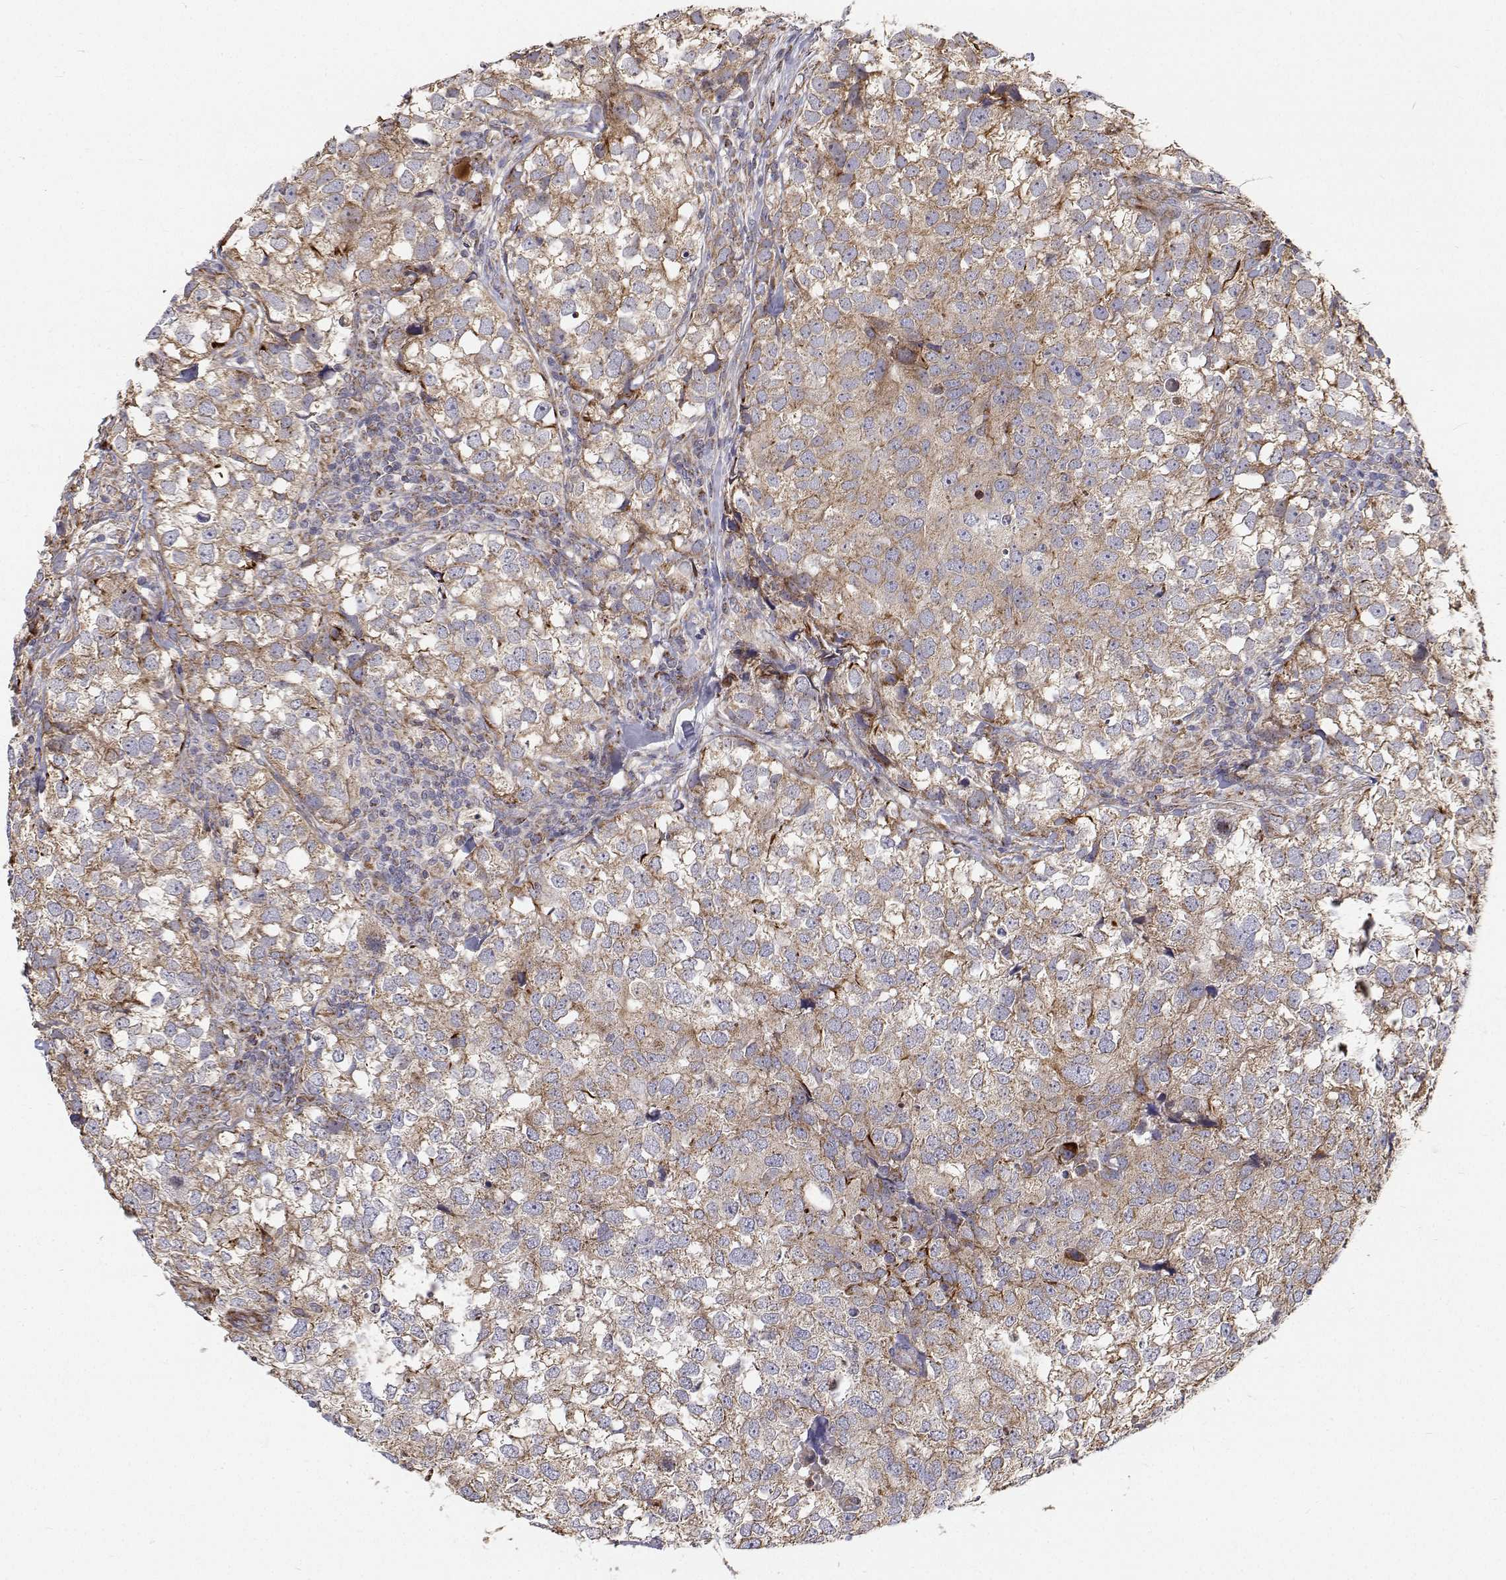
{"staining": {"intensity": "weak", "quantity": "25%-75%", "location": "cytoplasmic/membranous"}, "tissue": "breast cancer", "cell_type": "Tumor cells", "image_type": "cancer", "snomed": [{"axis": "morphology", "description": "Duct carcinoma"}, {"axis": "topography", "description": "Breast"}], "caption": "An image of breast cancer stained for a protein exhibits weak cytoplasmic/membranous brown staining in tumor cells.", "gene": "SPICE1", "patient": {"sex": "female", "age": 30}}